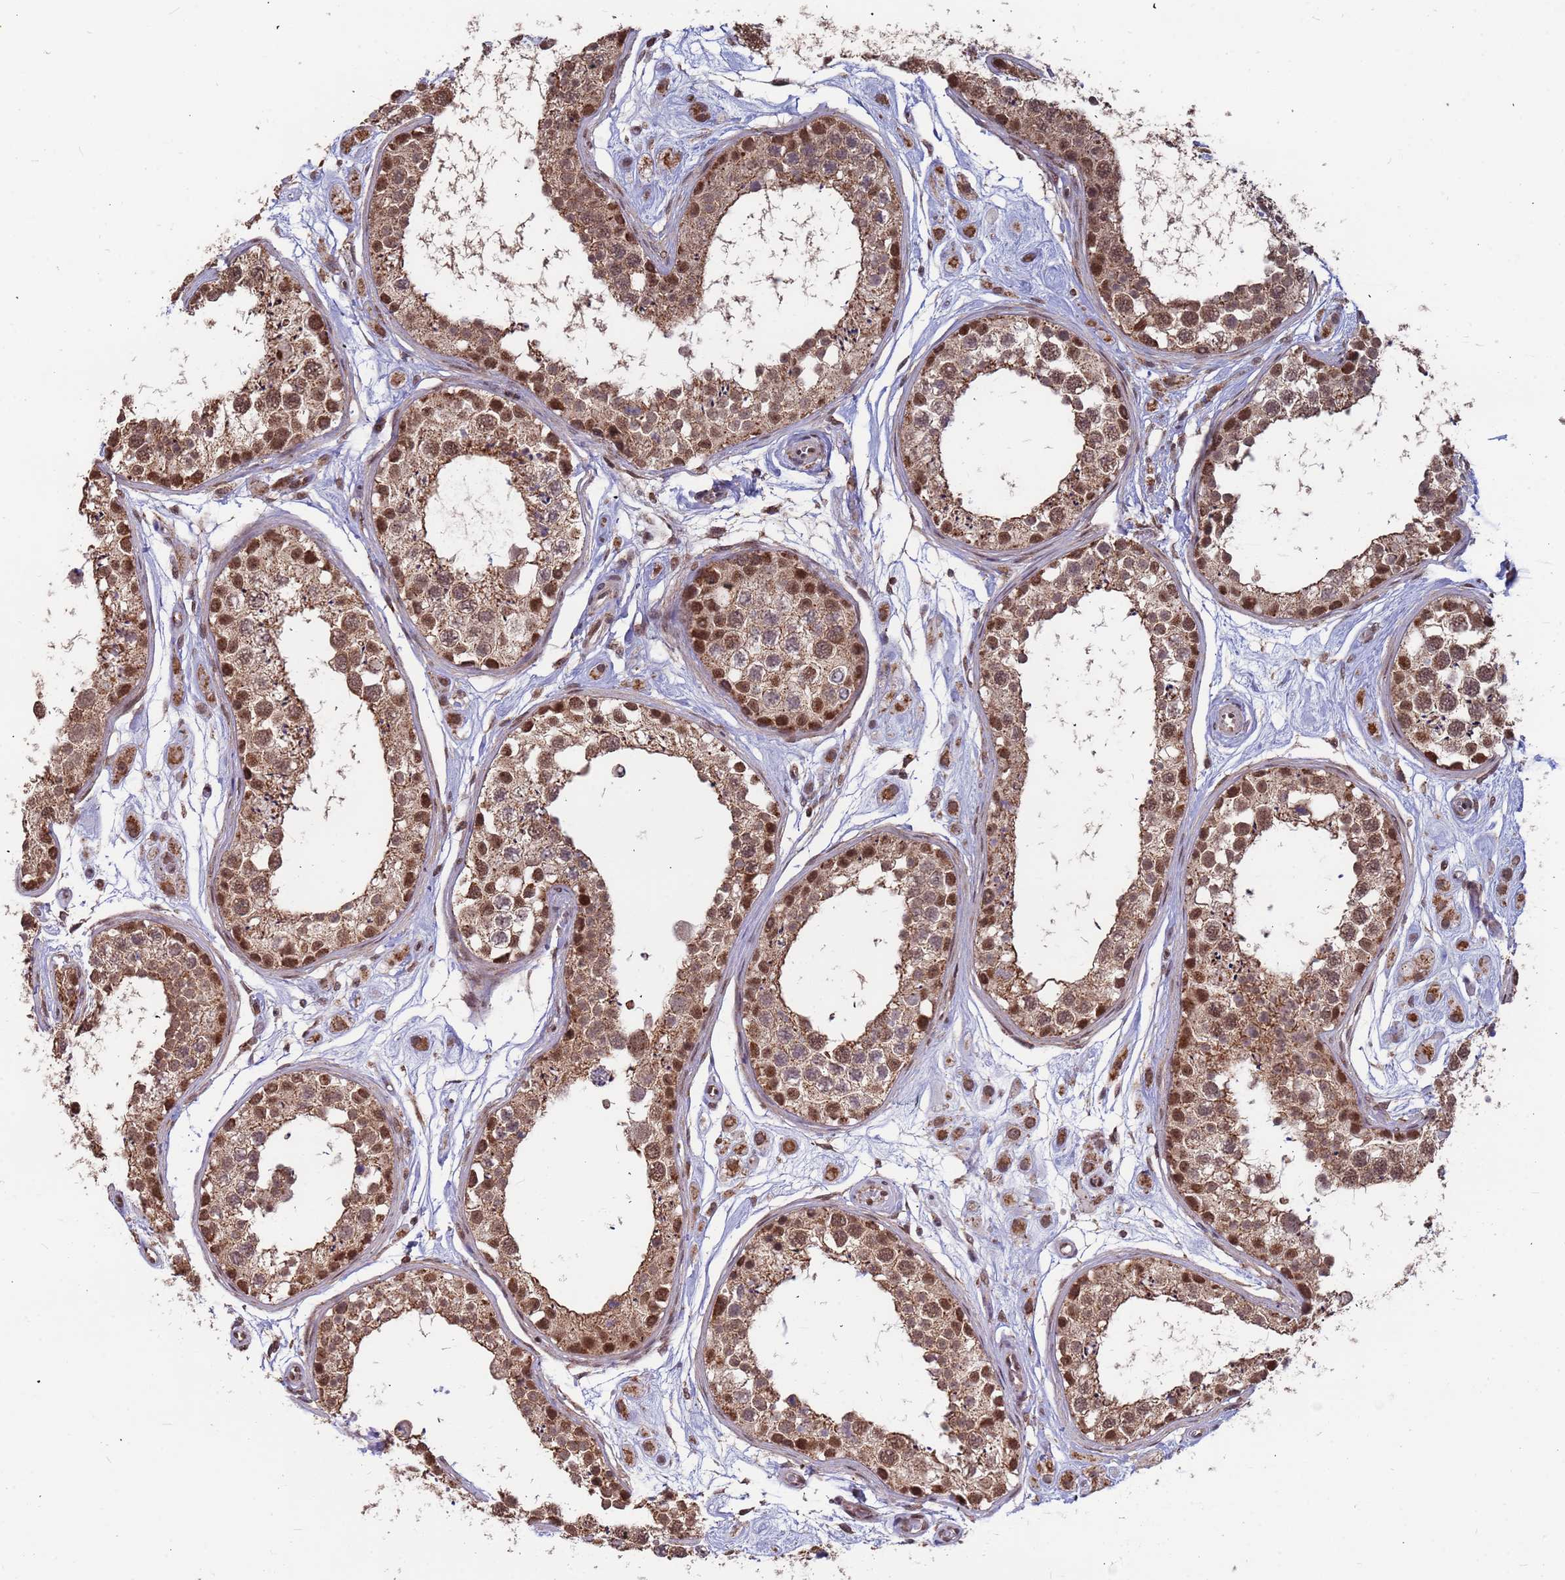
{"staining": {"intensity": "moderate", "quantity": ">75%", "location": "cytoplasmic/membranous,nuclear"}, "tissue": "testis", "cell_type": "Cells in seminiferous ducts", "image_type": "normal", "snomed": [{"axis": "morphology", "description": "Normal tissue, NOS"}, {"axis": "topography", "description": "Testis"}], "caption": "Immunohistochemistry (IHC) of unremarkable testis shows medium levels of moderate cytoplasmic/membranous,nuclear expression in approximately >75% of cells in seminiferous ducts.", "gene": "DENND2B", "patient": {"sex": "male", "age": 25}}